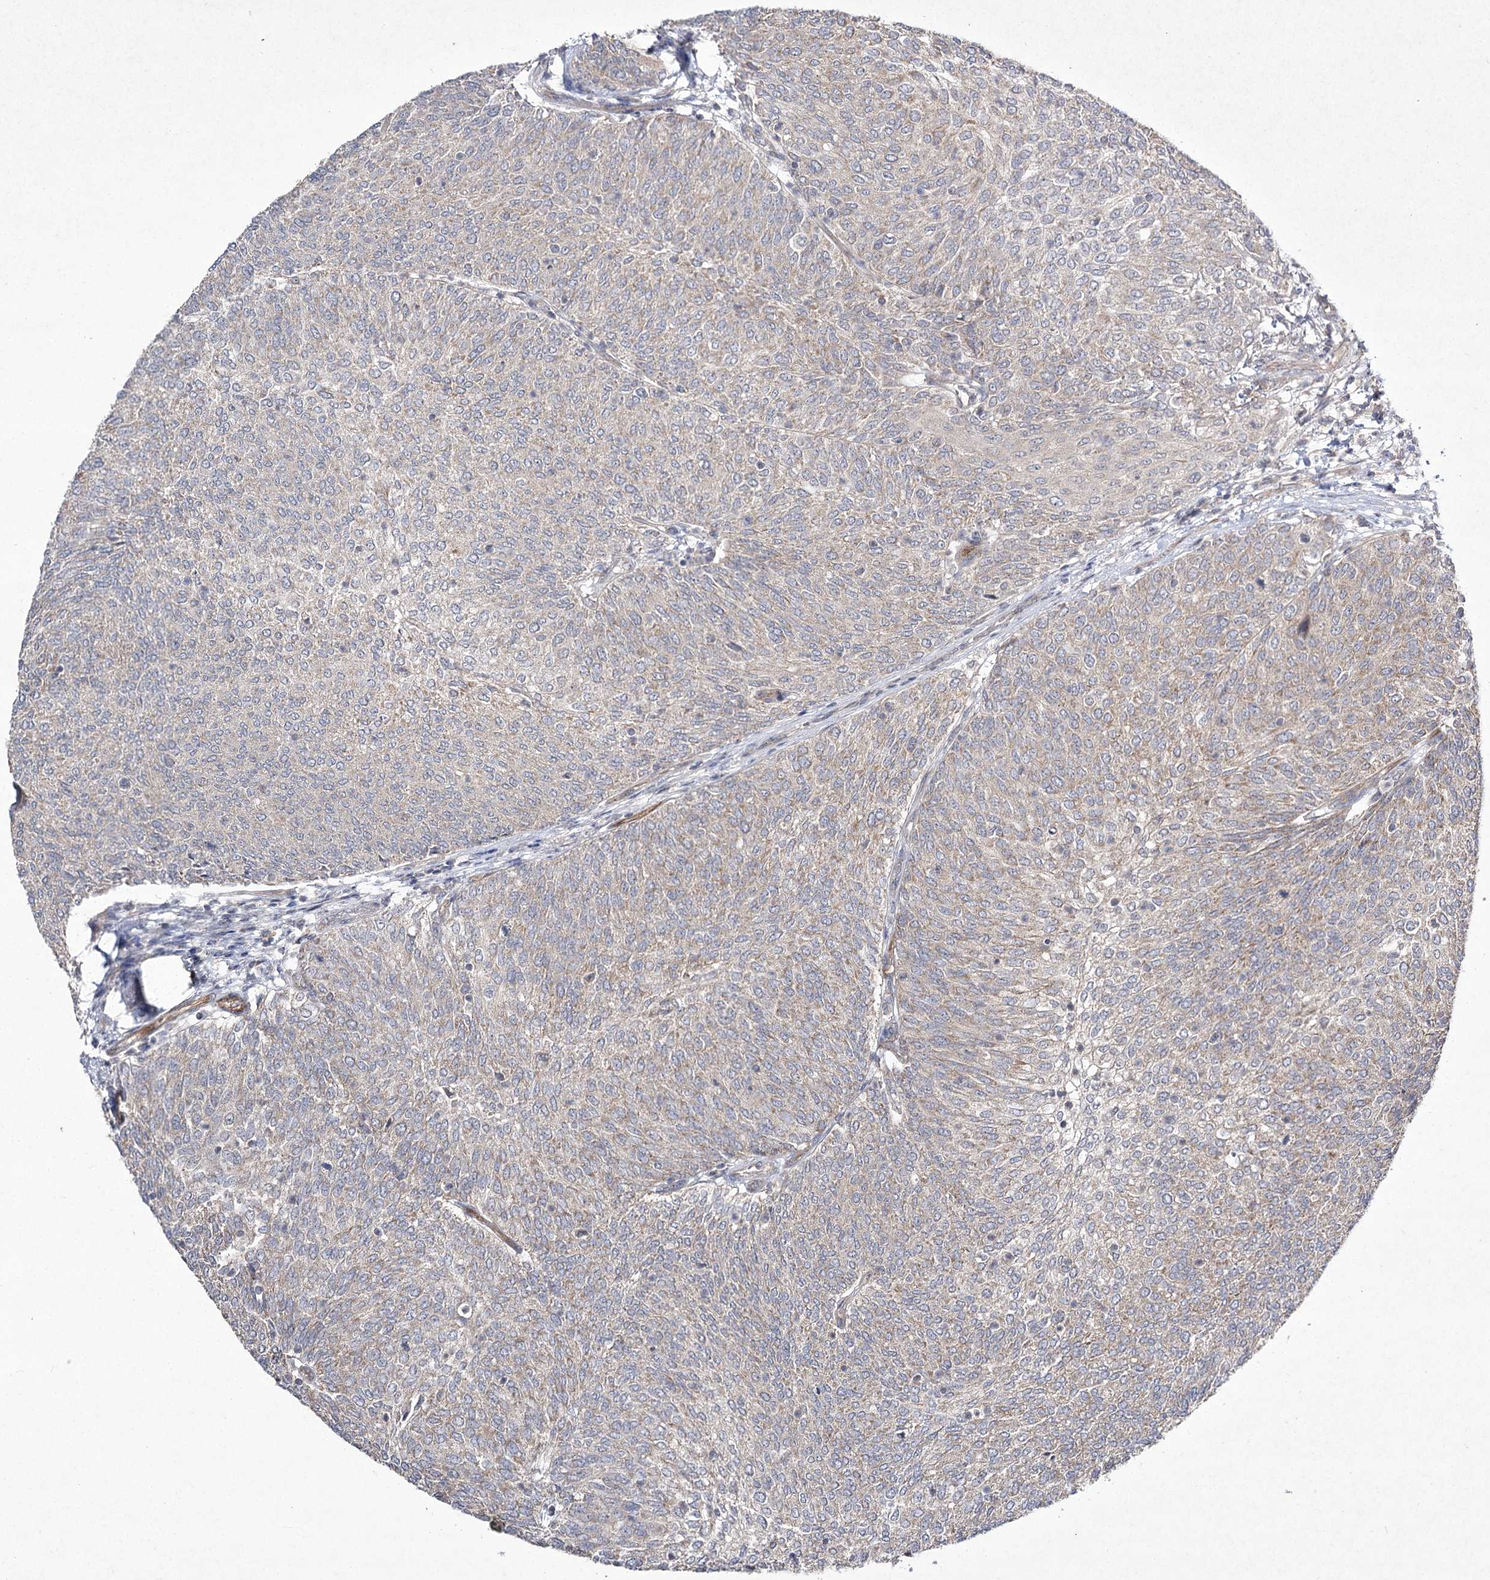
{"staining": {"intensity": "weak", "quantity": "25%-75%", "location": "cytoplasmic/membranous"}, "tissue": "urothelial cancer", "cell_type": "Tumor cells", "image_type": "cancer", "snomed": [{"axis": "morphology", "description": "Urothelial carcinoma, Low grade"}, {"axis": "topography", "description": "Urinary bladder"}], "caption": "Immunohistochemistry (IHC) histopathology image of neoplastic tissue: urothelial carcinoma (low-grade) stained using immunohistochemistry (IHC) exhibits low levels of weak protein expression localized specifically in the cytoplasmic/membranous of tumor cells, appearing as a cytoplasmic/membranous brown color.", "gene": "FANCL", "patient": {"sex": "female", "age": 79}}